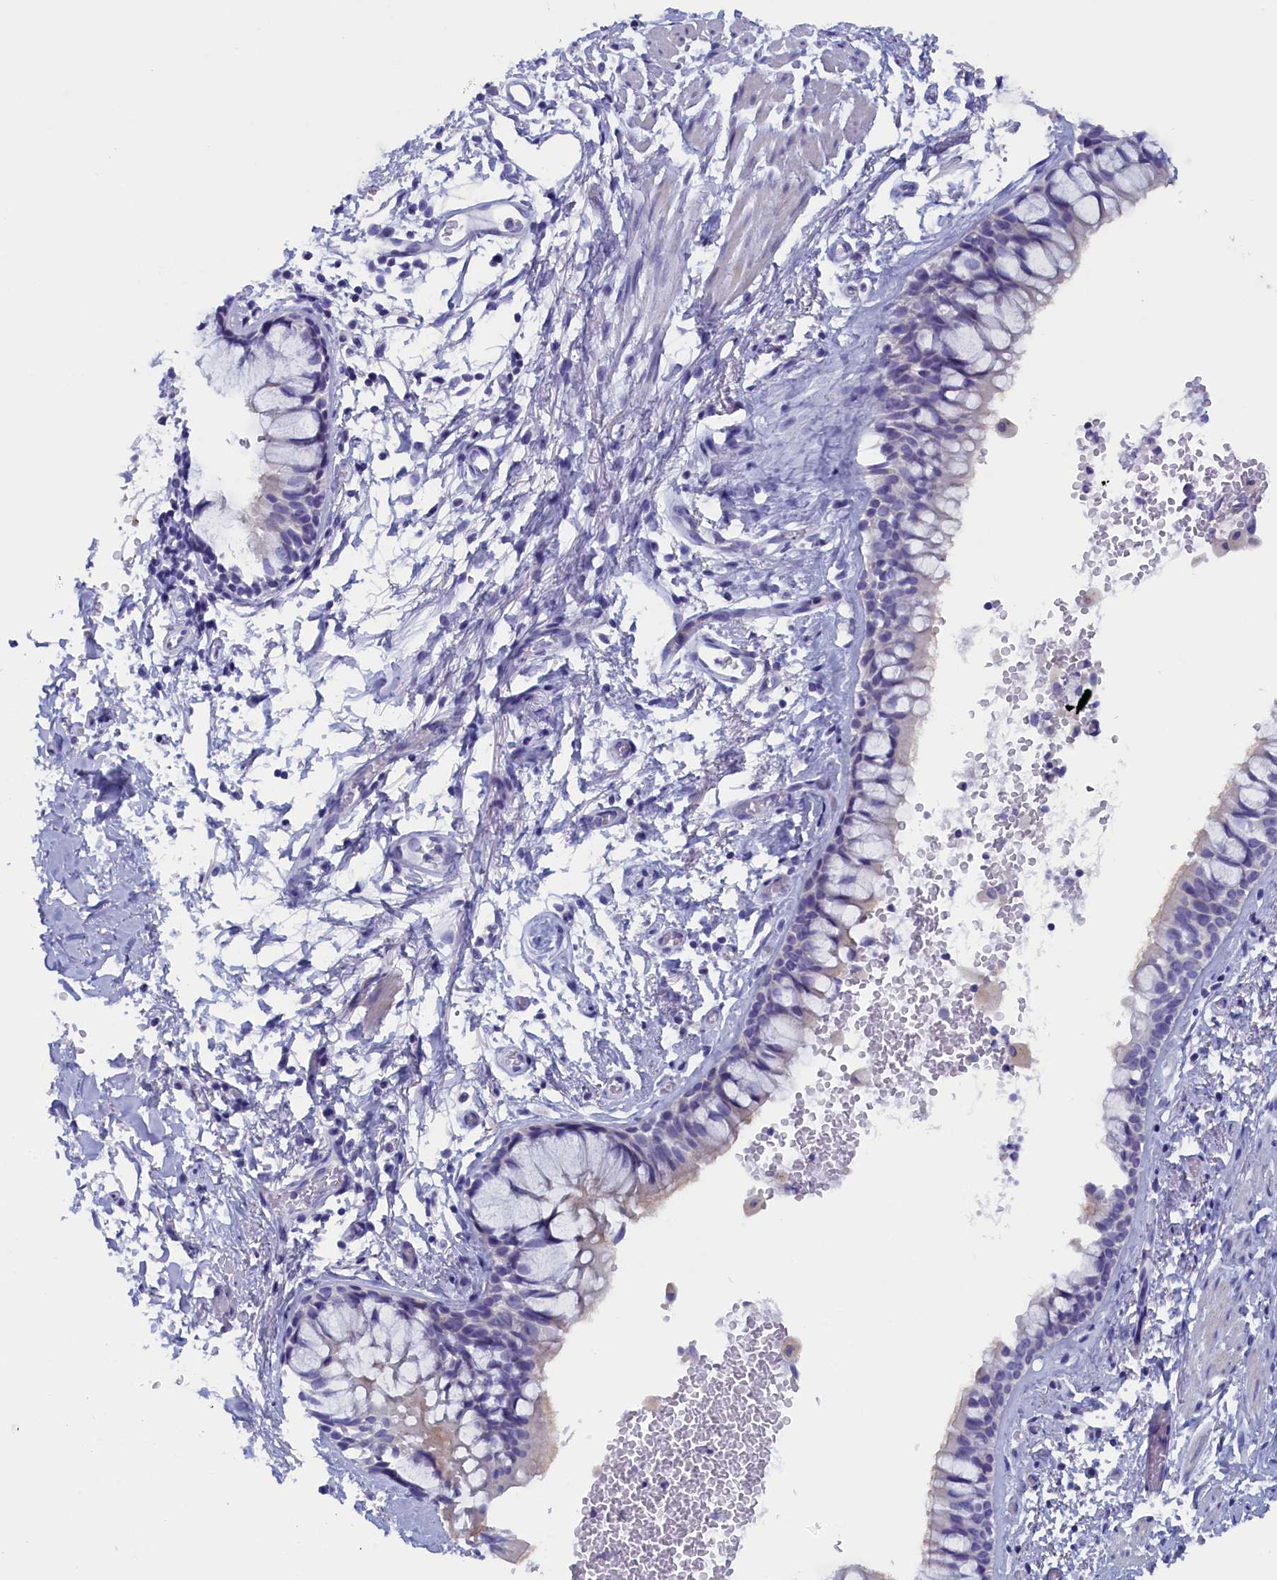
{"staining": {"intensity": "negative", "quantity": "none", "location": "none"}, "tissue": "bronchus", "cell_type": "Respiratory epithelial cells", "image_type": "normal", "snomed": [{"axis": "morphology", "description": "Normal tissue, NOS"}, {"axis": "morphology", "description": "Inflammation, NOS"}, {"axis": "topography", "description": "Cartilage tissue"}, {"axis": "topography", "description": "Bronchus"}, {"axis": "topography", "description": "Lung"}], "caption": "There is no significant staining in respiratory epithelial cells of bronchus. Nuclei are stained in blue.", "gene": "ANKRD2", "patient": {"sex": "female", "age": 64}}